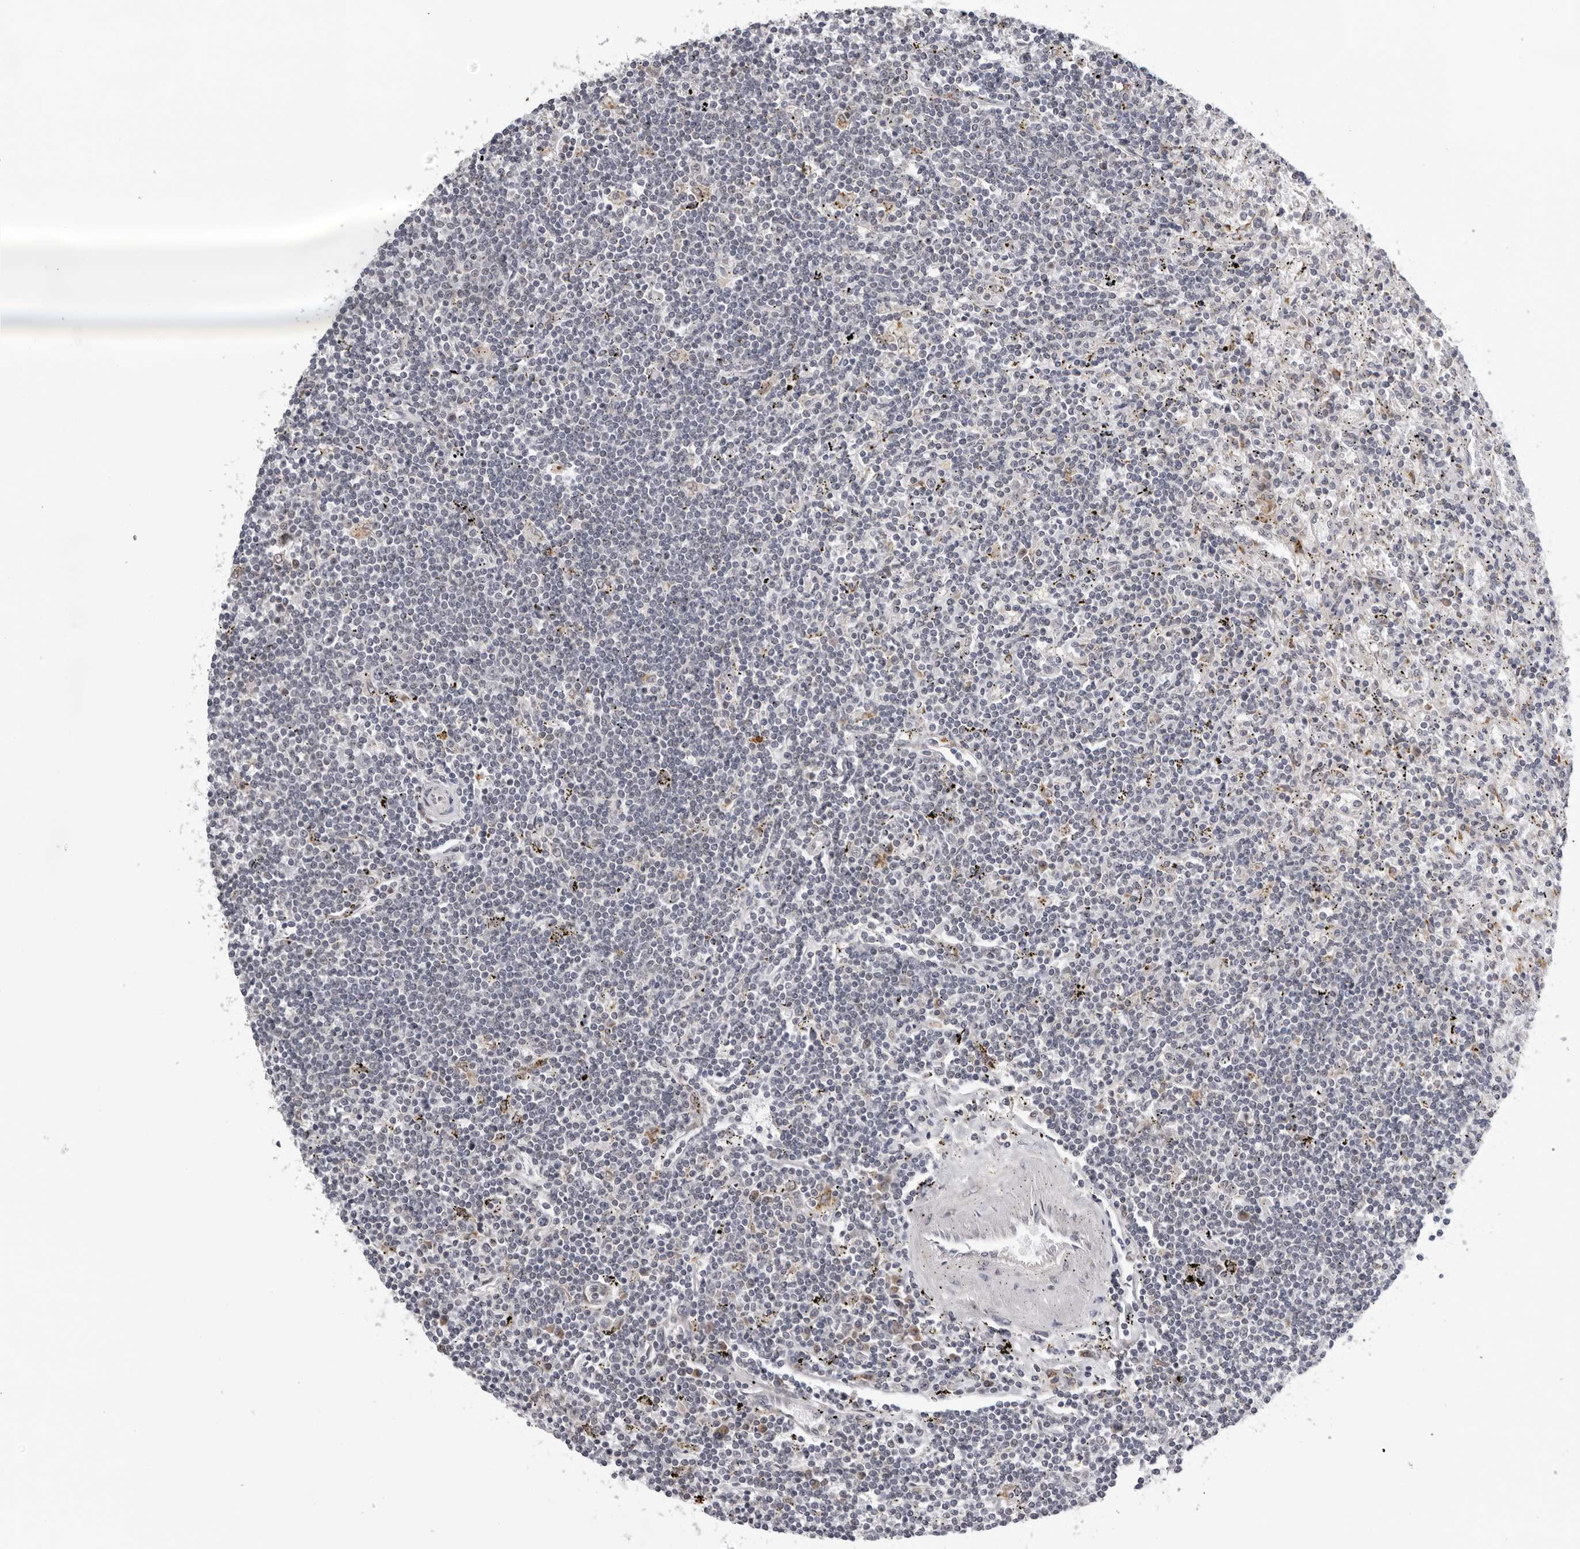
{"staining": {"intensity": "negative", "quantity": "none", "location": "none"}, "tissue": "lymphoma", "cell_type": "Tumor cells", "image_type": "cancer", "snomed": [{"axis": "morphology", "description": "Malignant lymphoma, non-Hodgkin's type, Low grade"}, {"axis": "topography", "description": "Spleen"}], "caption": "DAB immunohistochemical staining of malignant lymphoma, non-Hodgkin's type (low-grade) displays no significant staining in tumor cells.", "gene": "CPT2", "patient": {"sex": "male", "age": 76}}